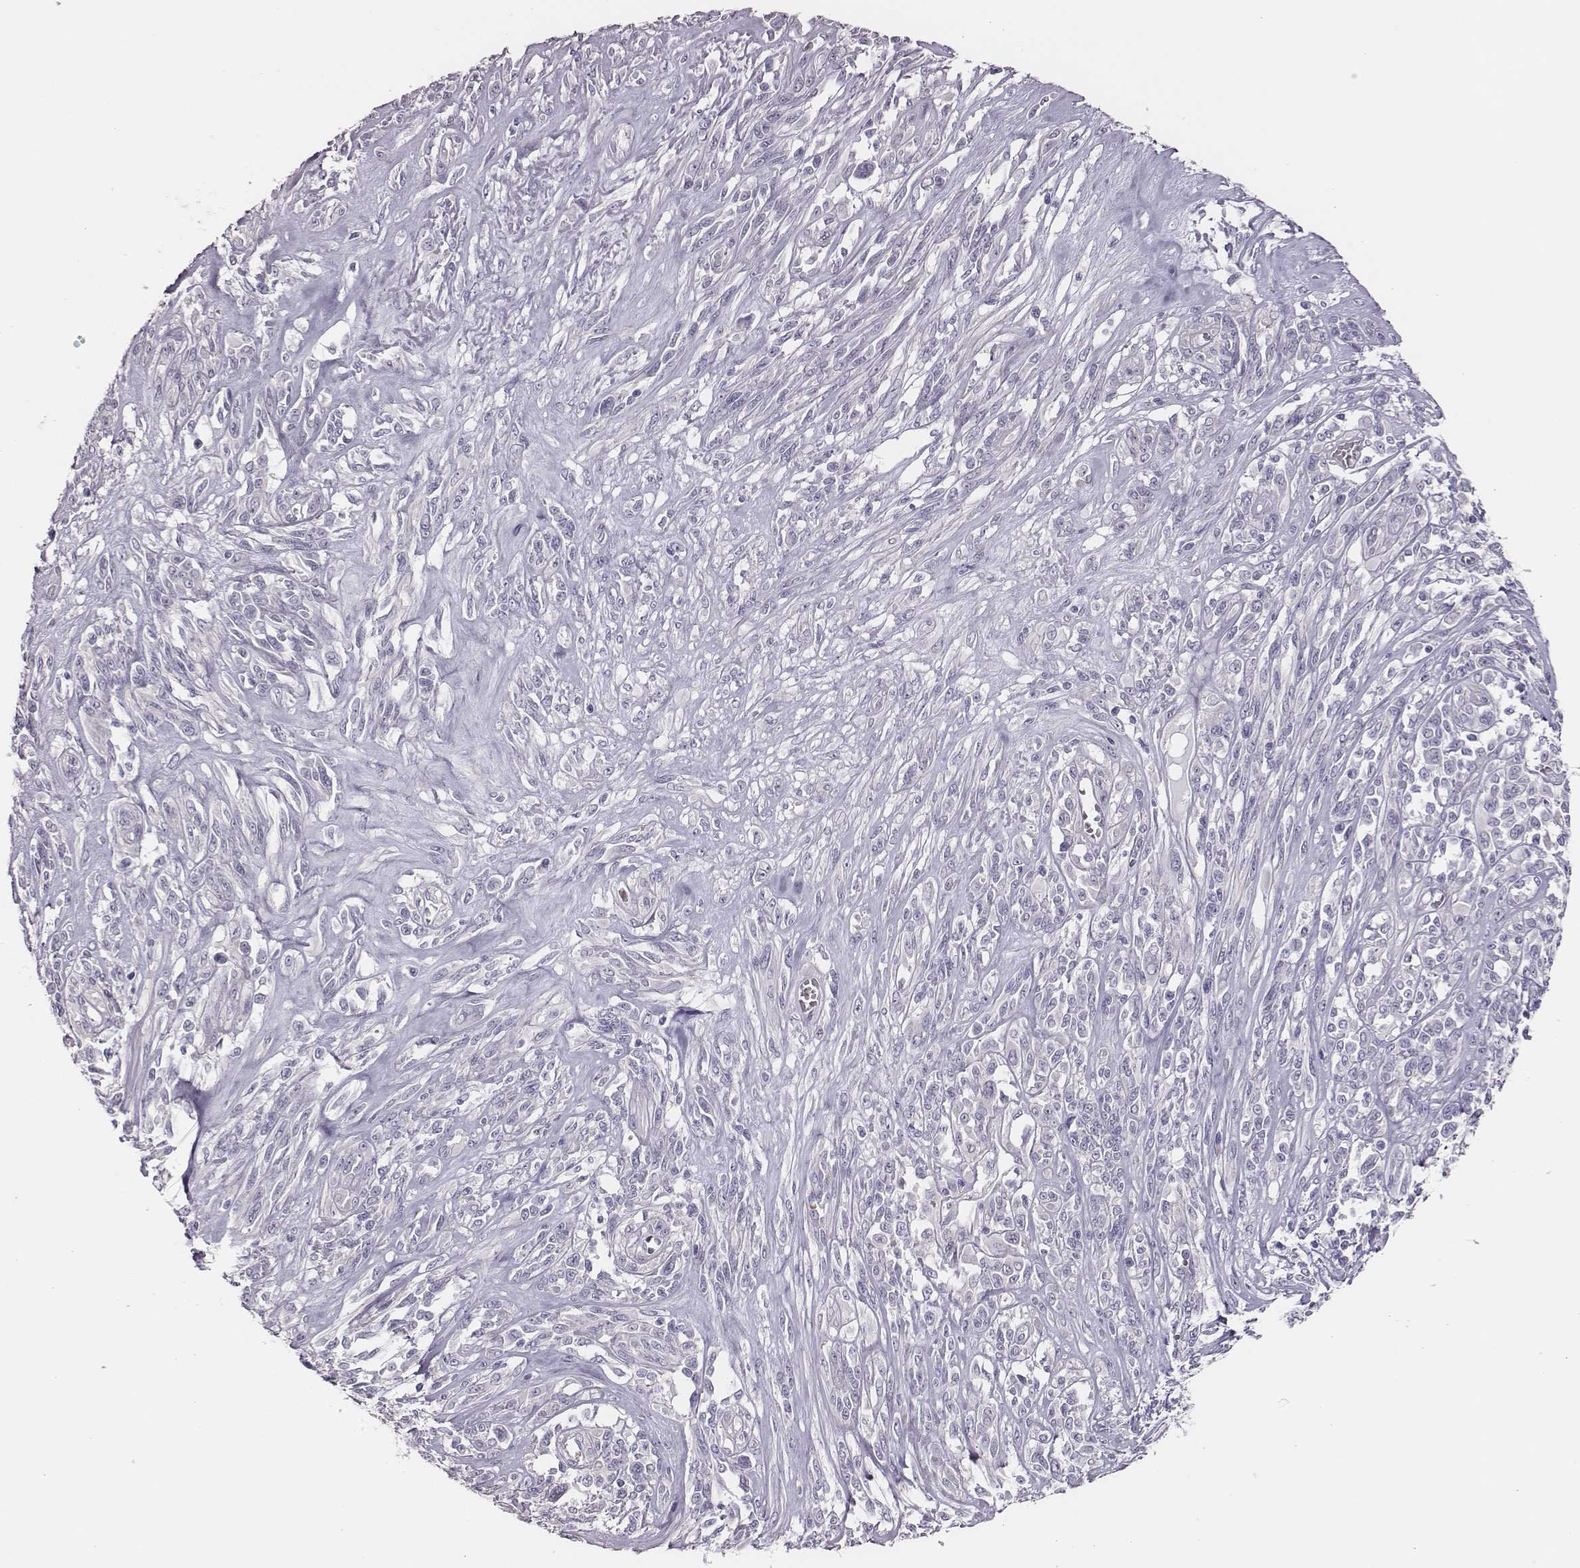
{"staining": {"intensity": "negative", "quantity": "none", "location": "none"}, "tissue": "melanoma", "cell_type": "Tumor cells", "image_type": "cancer", "snomed": [{"axis": "morphology", "description": "Malignant melanoma, NOS"}, {"axis": "topography", "description": "Skin"}], "caption": "The IHC photomicrograph has no significant positivity in tumor cells of malignant melanoma tissue.", "gene": "SCML2", "patient": {"sex": "female", "age": 91}}